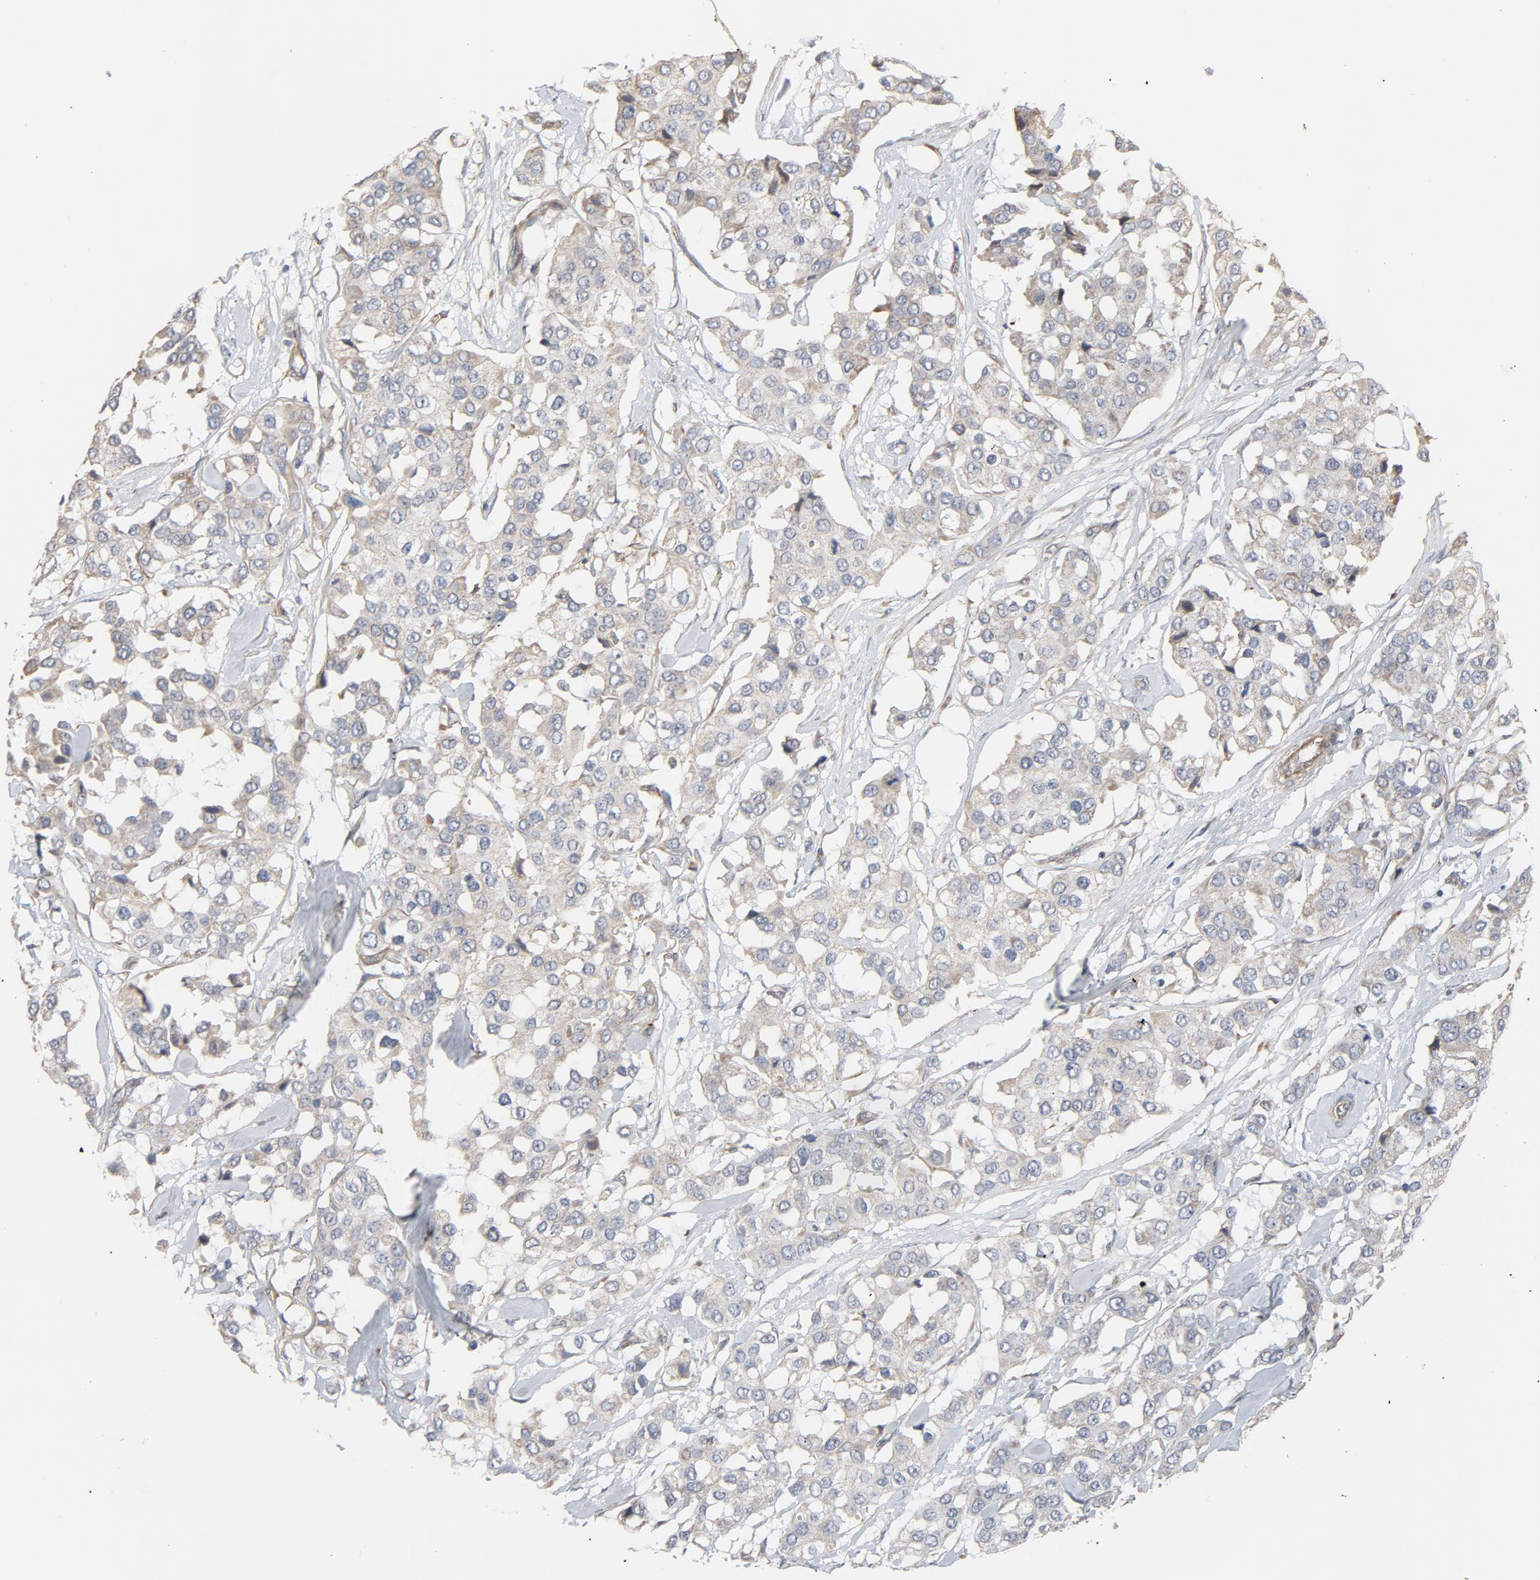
{"staining": {"intensity": "moderate", "quantity": ">75%", "location": "cytoplasmic/membranous"}, "tissue": "breast cancer", "cell_type": "Tumor cells", "image_type": "cancer", "snomed": [{"axis": "morphology", "description": "Duct carcinoma"}, {"axis": "topography", "description": "Breast"}], "caption": "Moderate cytoplasmic/membranous expression is identified in about >75% of tumor cells in breast cancer.", "gene": "TRIOBP", "patient": {"sex": "female", "age": 80}}